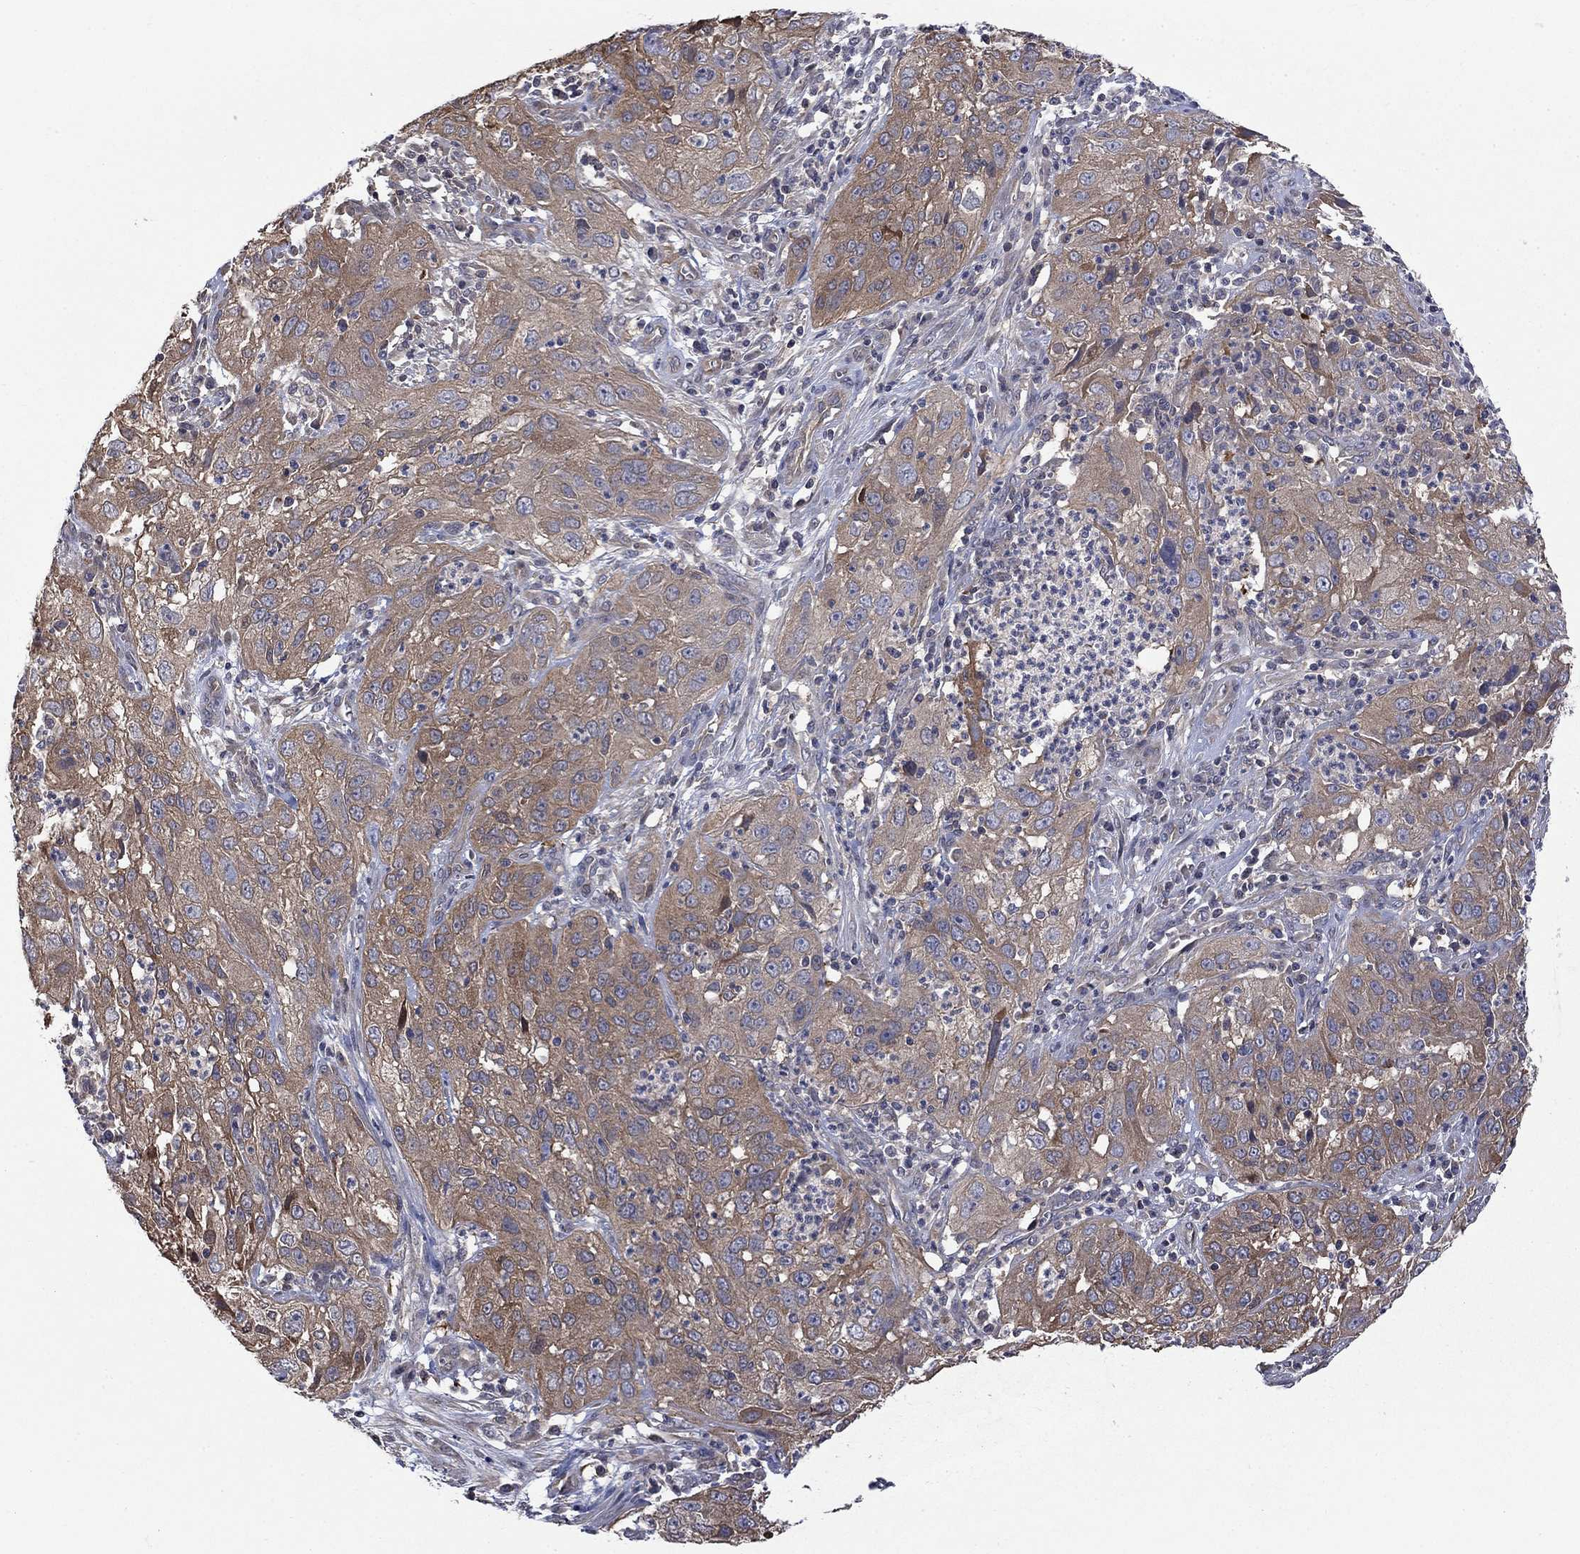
{"staining": {"intensity": "moderate", "quantity": ">75%", "location": "cytoplasmic/membranous"}, "tissue": "cervical cancer", "cell_type": "Tumor cells", "image_type": "cancer", "snomed": [{"axis": "morphology", "description": "Squamous cell carcinoma, NOS"}, {"axis": "topography", "description": "Cervix"}], "caption": "Tumor cells exhibit moderate cytoplasmic/membranous positivity in about >75% of cells in cervical squamous cell carcinoma. (Brightfield microscopy of DAB IHC at high magnification).", "gene": "PDZD2", "patient": {"sex": "female", "age": 32}}